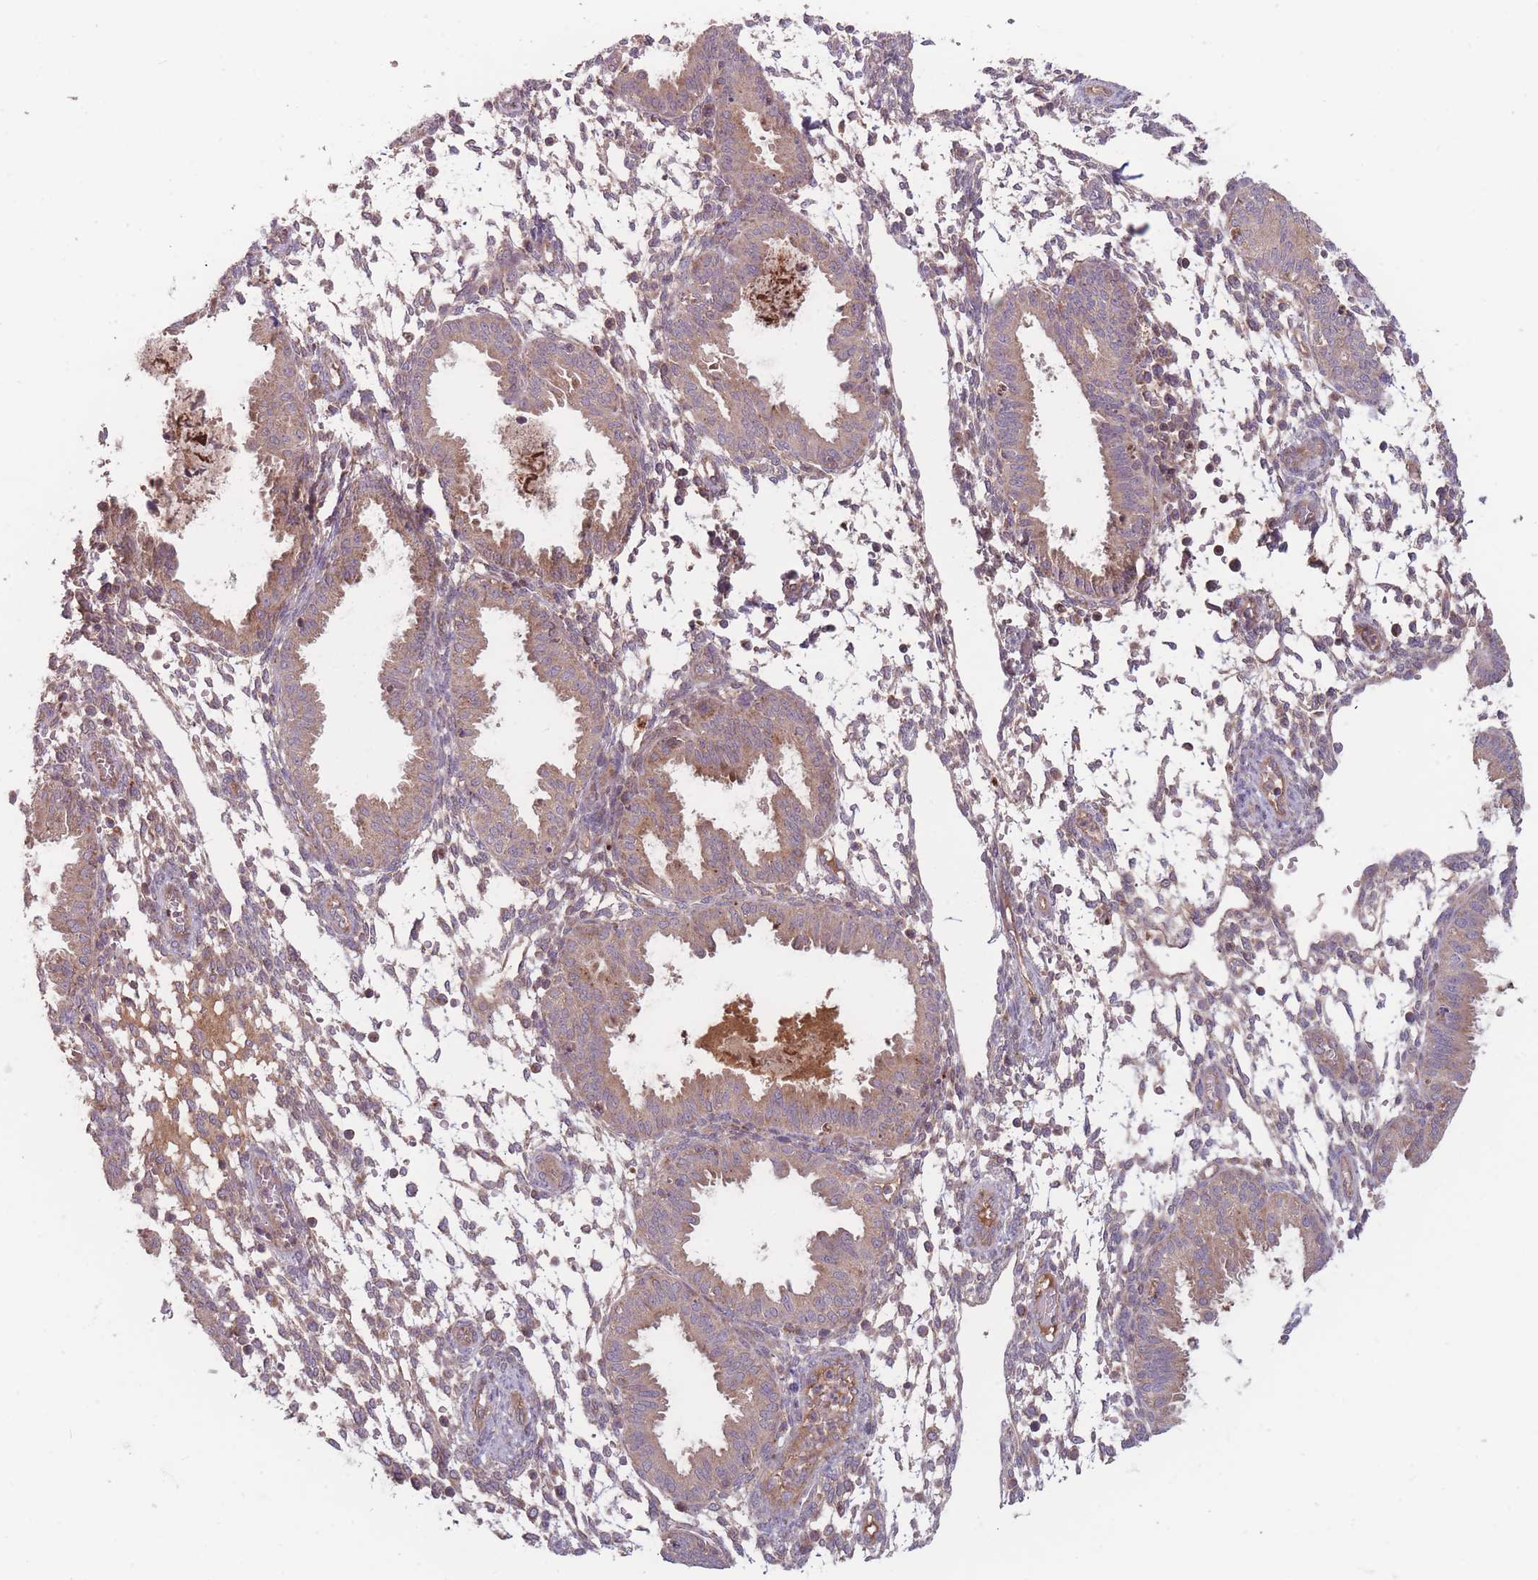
{"staining": {"intensity": "weak", "quantity": "25%-75%", "location": "cytoplasmic/membranous"}, "tissue": "endometrium", "cell_type": "Cells in endometrial stroma", "image_type": "normal", "snomed": [{"axis": "morphology", "description": "Normal tissue, NOS"}, {"axis": "topography", "description": "Endometrium"}], "caption": "Protein expression analysis of unremarkable endometrium demonstrates weak cytoplasmic/membranous positivity in about 25%-75% of cells in endometrial stroma.", "gene": "ATP5MGL", "patient": {"sex": "female", "age": 33}}